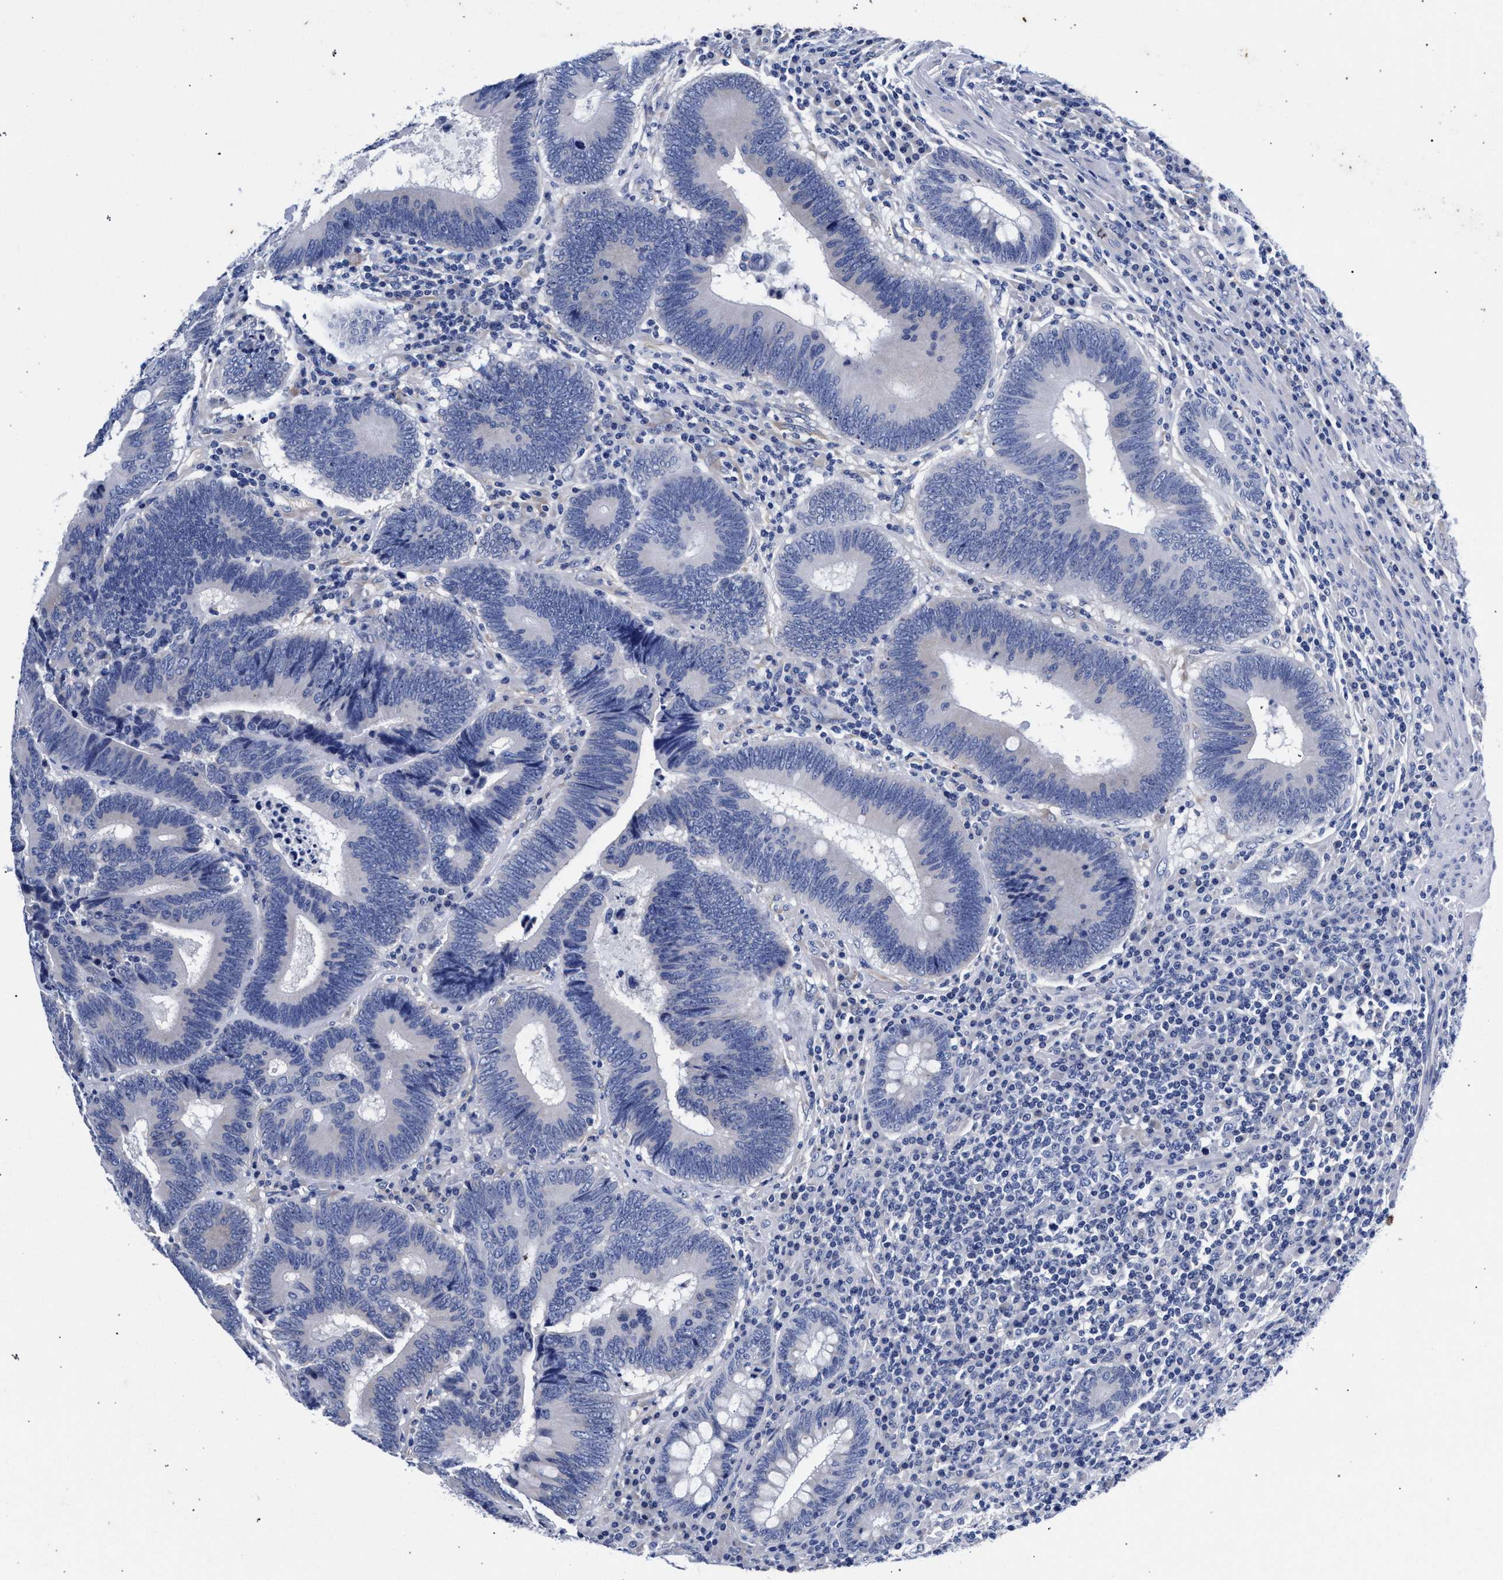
{"staining": {"intensity": "negative", "quantity": "none", "location": "none"}, "tissue": "colorectal cancer", "cell_type": "Tumor cells", "image_type": "cancer", "snomed": [{"axis": "morphology", "description": "Adenocarcinoma, NOS"}, {"axis": "topography", "description": "Colon"}], "caption": "Colorectal cancer stained for a protein using immunohistochemistry reveals no positivity tumor cells.", "gene": "AKAP4", "patient": {"sex": "female", "age": 78}}